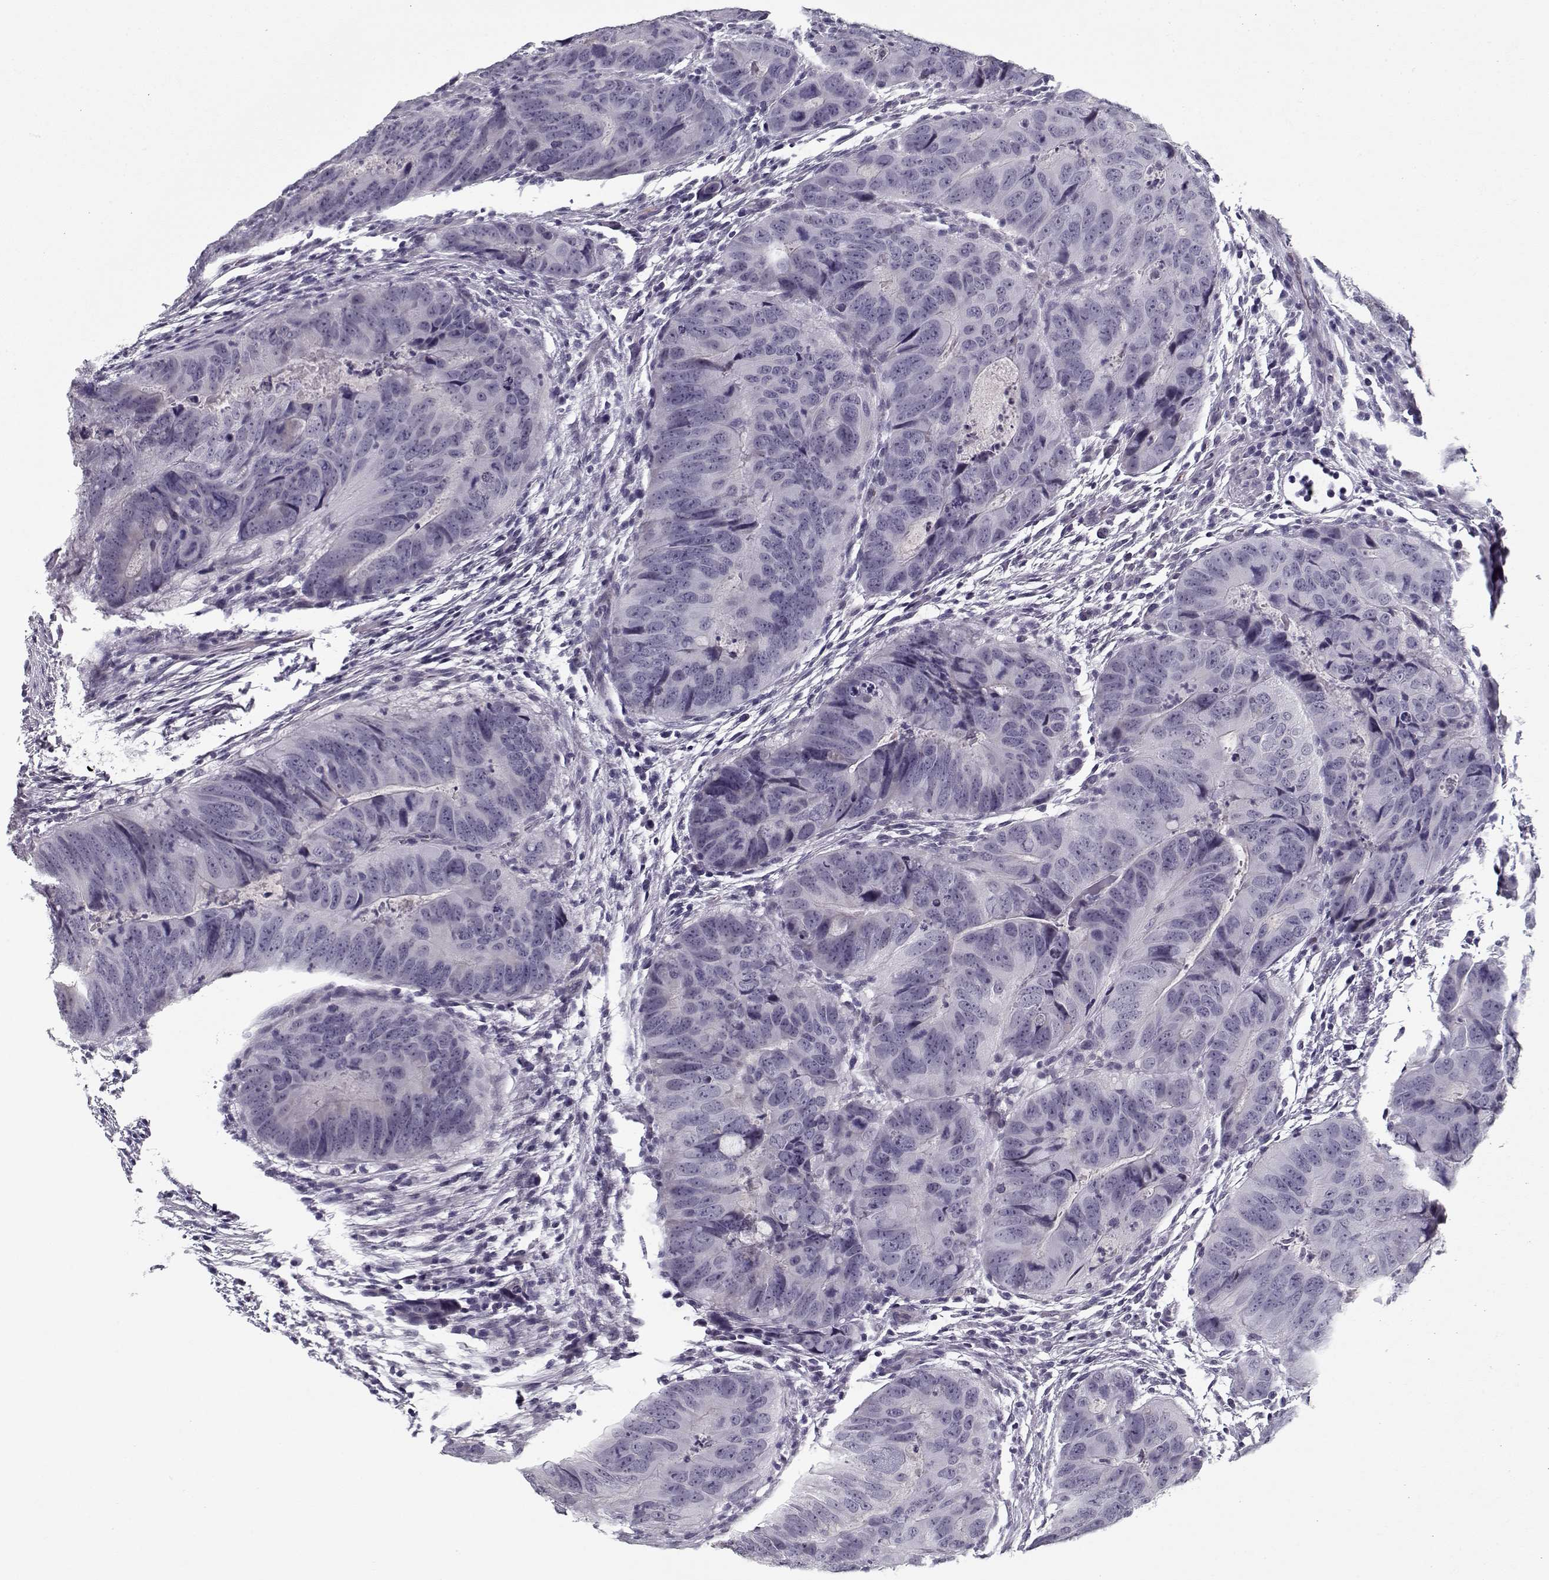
{"staining": {"intensity": "negative", "quantity": "none", "location": "none"}, "tissue": "colorectal cancer", "cell_type": "Tumor cells", "image_type": "cancer", "snomed": [{"axis": "morphology", "description": "Adenocarcinoma, NOS"}, {"axis": "topography", "description": "Colon"}], "caption": "The histopathology image exhibits no staining of tumor cells in colorectal cancer. (DAB IHC, high magnification).", "gene": "SPACA9", "patient": {"sex": "male", "age": 79}}